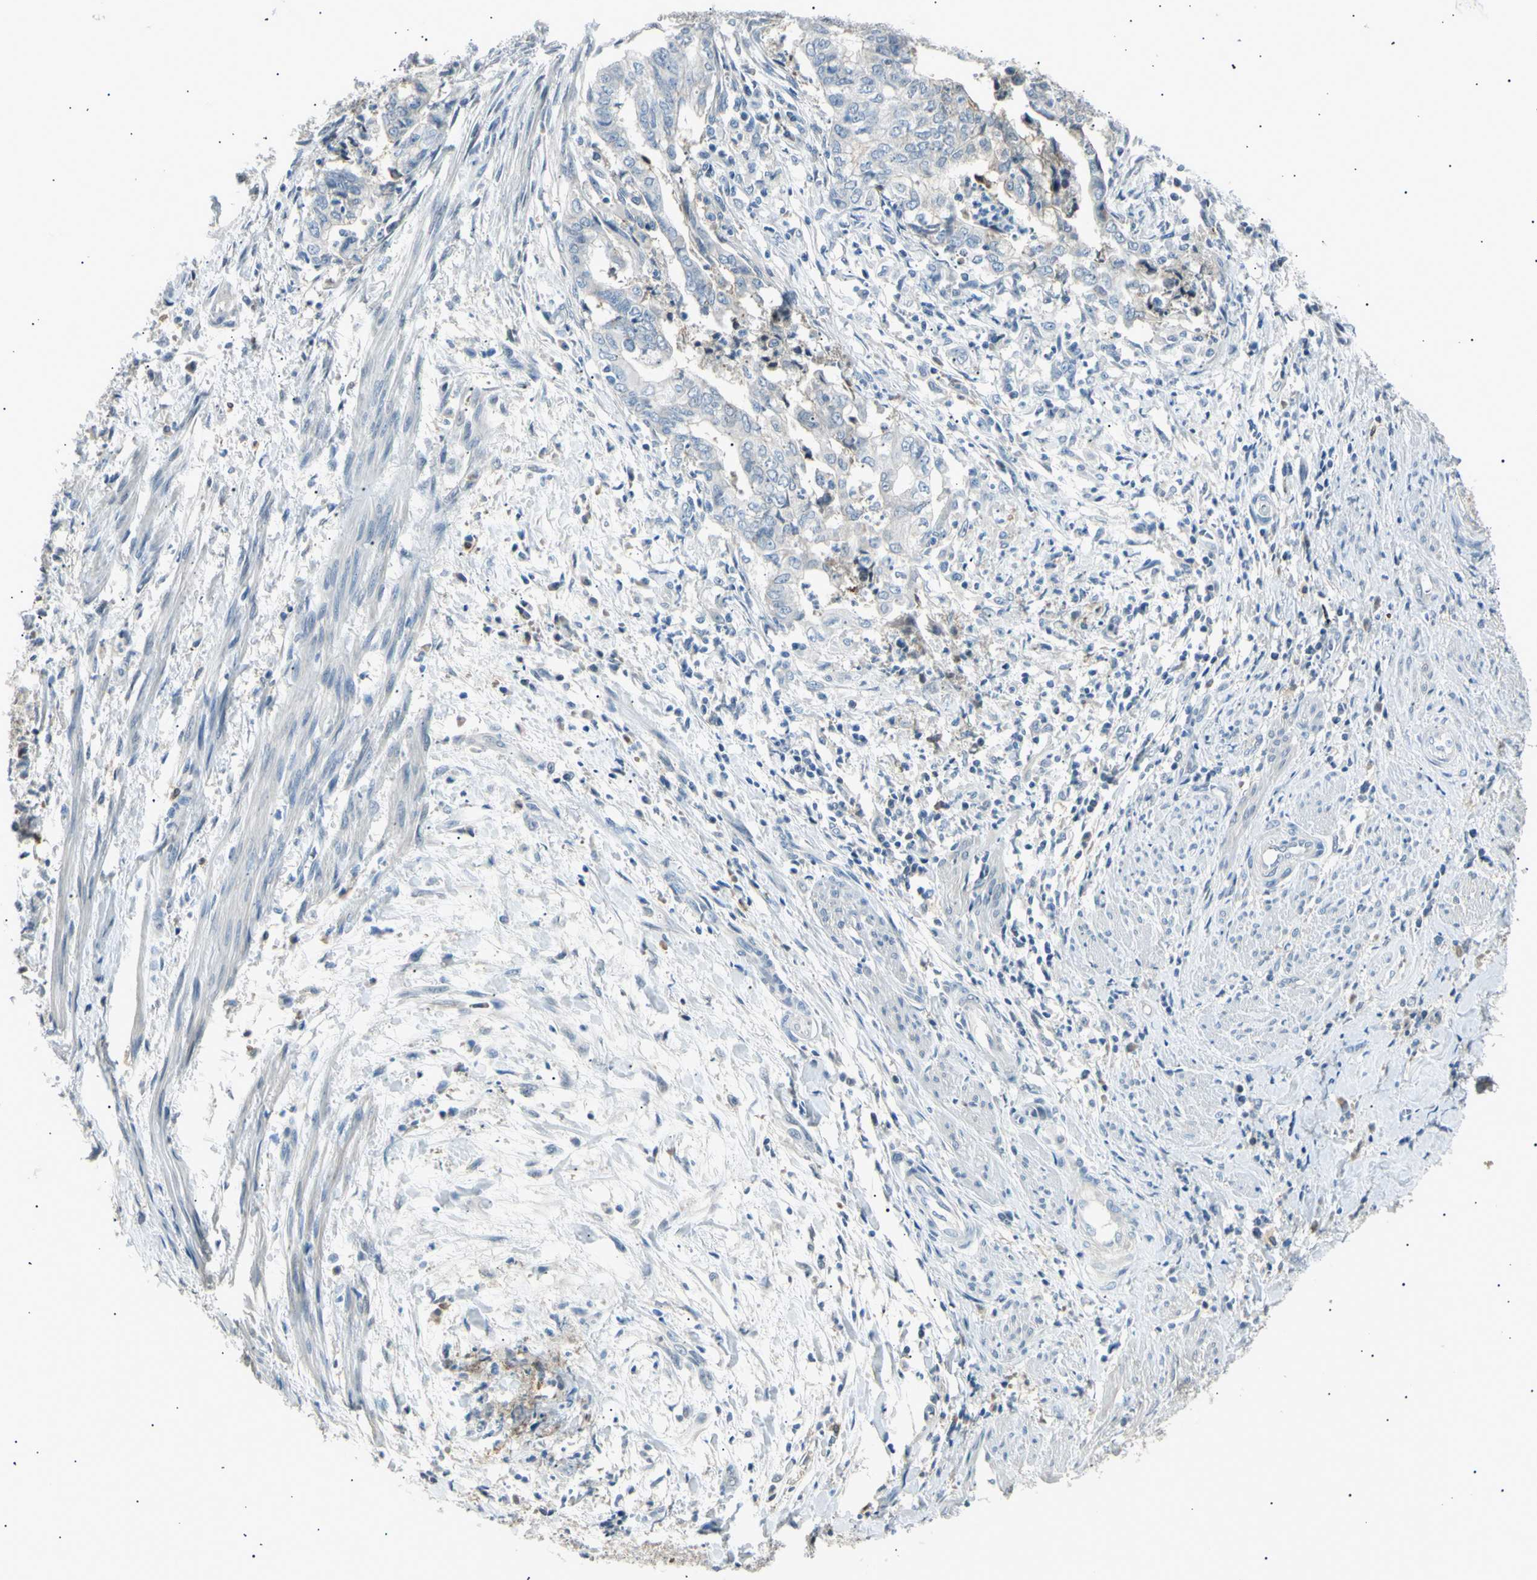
{"staining": {"intensity": "negative", "quantity": "none", "location": "none"}, "tissue": "endometrial cancer", "cell_type": "Tumor cells", "image_type": "cancer", "snomed": [{"axis": "morphology", "description": "Necrosis, NOS"}, {"axis": "morphology", "description": "Adenocarcinoma, NOS"}, {"axis": "topography", "description": "Endometrium"}], "caption": "Immunohistochemical staining of human endometrial cancer reveals no significant staining in tumor cells. (DAB (3,3'-diaminobenzidine) immunohistochemistry, high magnification).", "gene": "LHPP", "patient": {"sex": "female", "age": 79}}